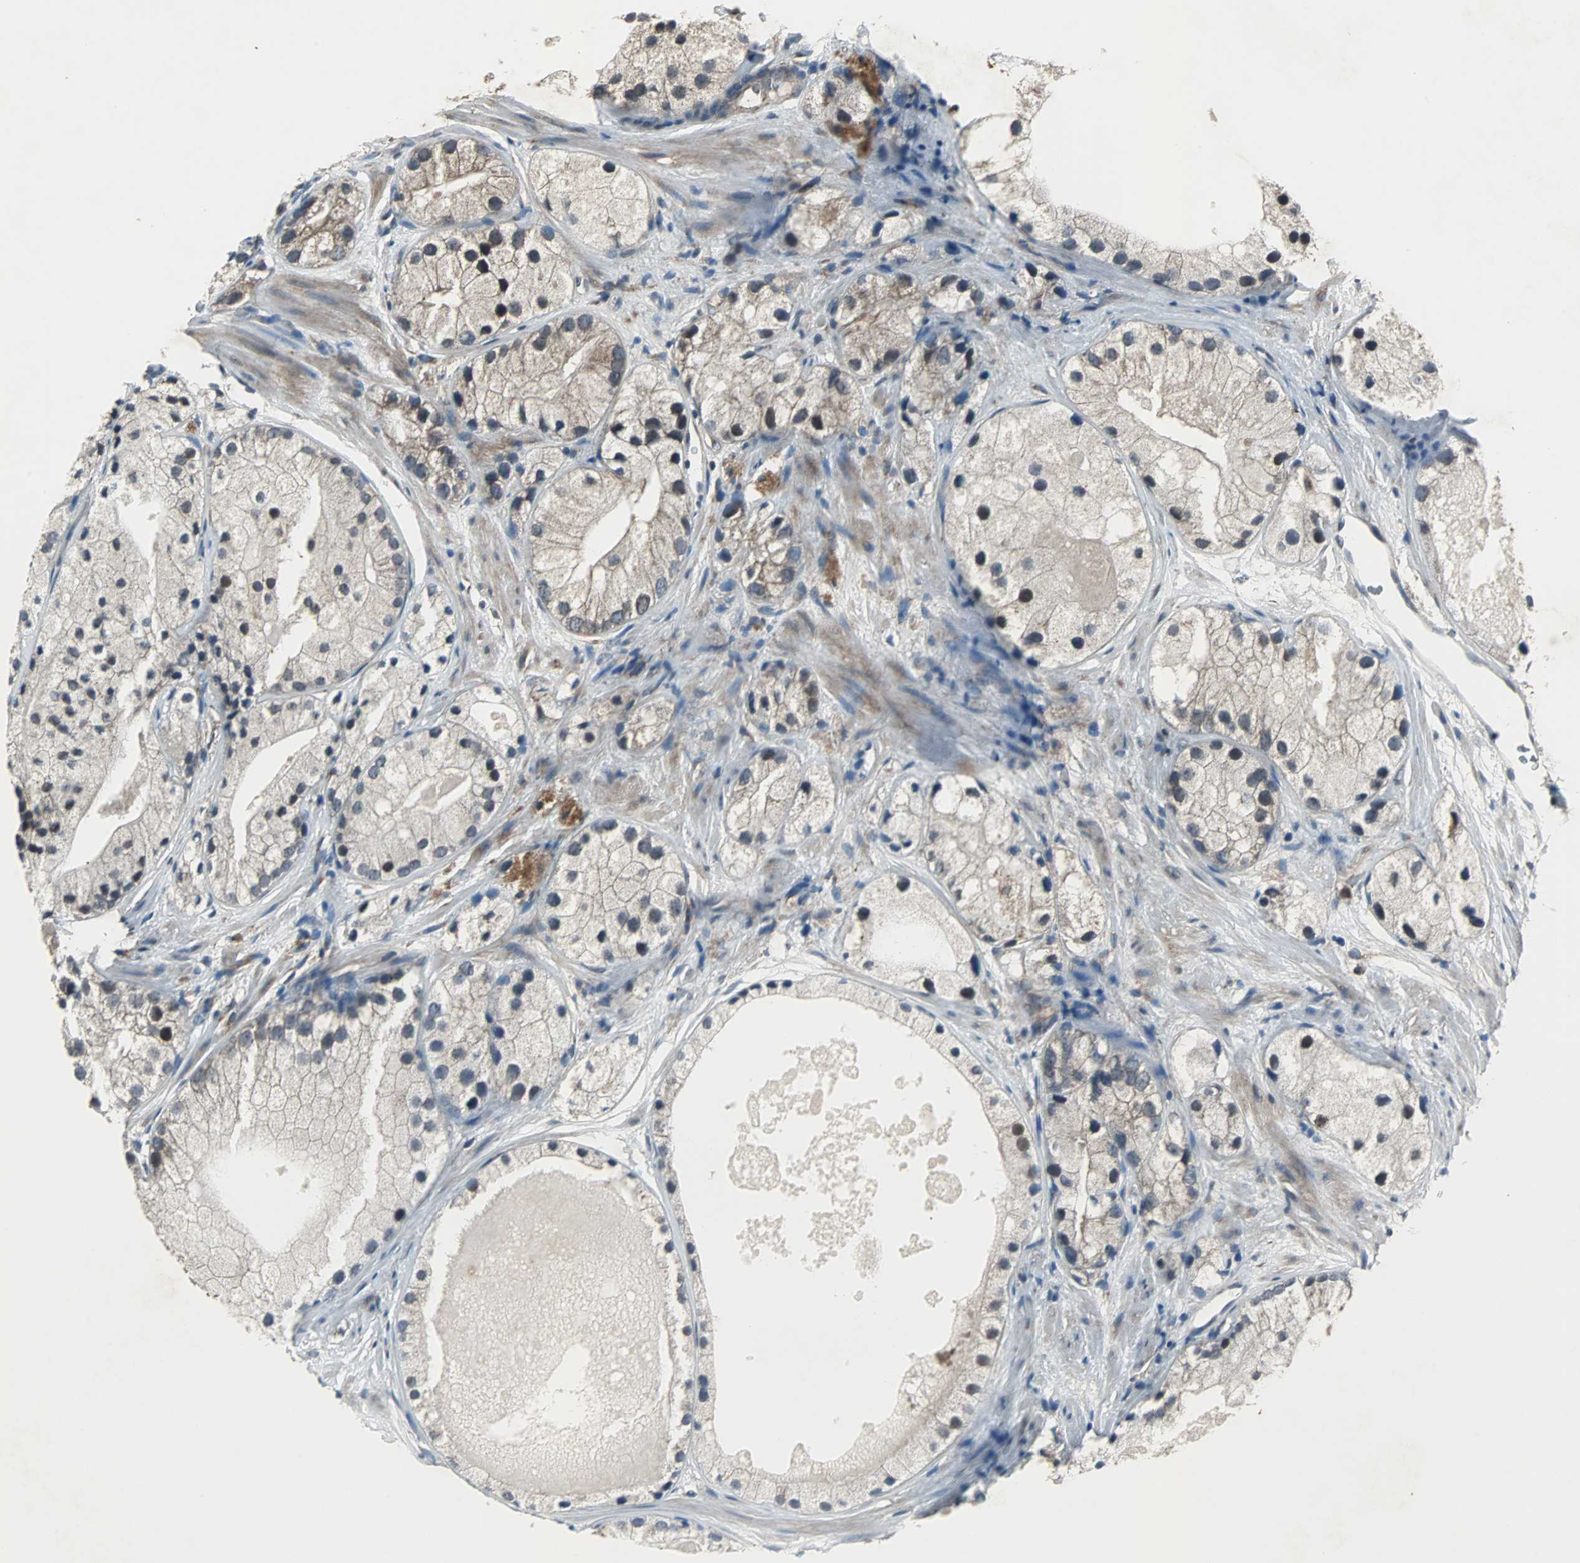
{"staining": {"intensity": "weak", "quantity": "25%-75%", "location": "cytoplasmic/membranous"}, "tissue": "prostate cancer", "cell_type": "Tumor cells", "image_type": "cancer", "snomed": [{"axis": "morphology", "description": "Adenocarcinoma, Low grade"}, {"axis": "topography", "description": "Prostate"}], "caption": "Human low-grade adenocarcinoma (prostate) stained with a brown dye exhibits weak cytoplasmic/membranous positive expression in approximately 25%-75% of tumor cells.", "gene": "SOS1", "patient": {"sex": "male", "age": 69}}